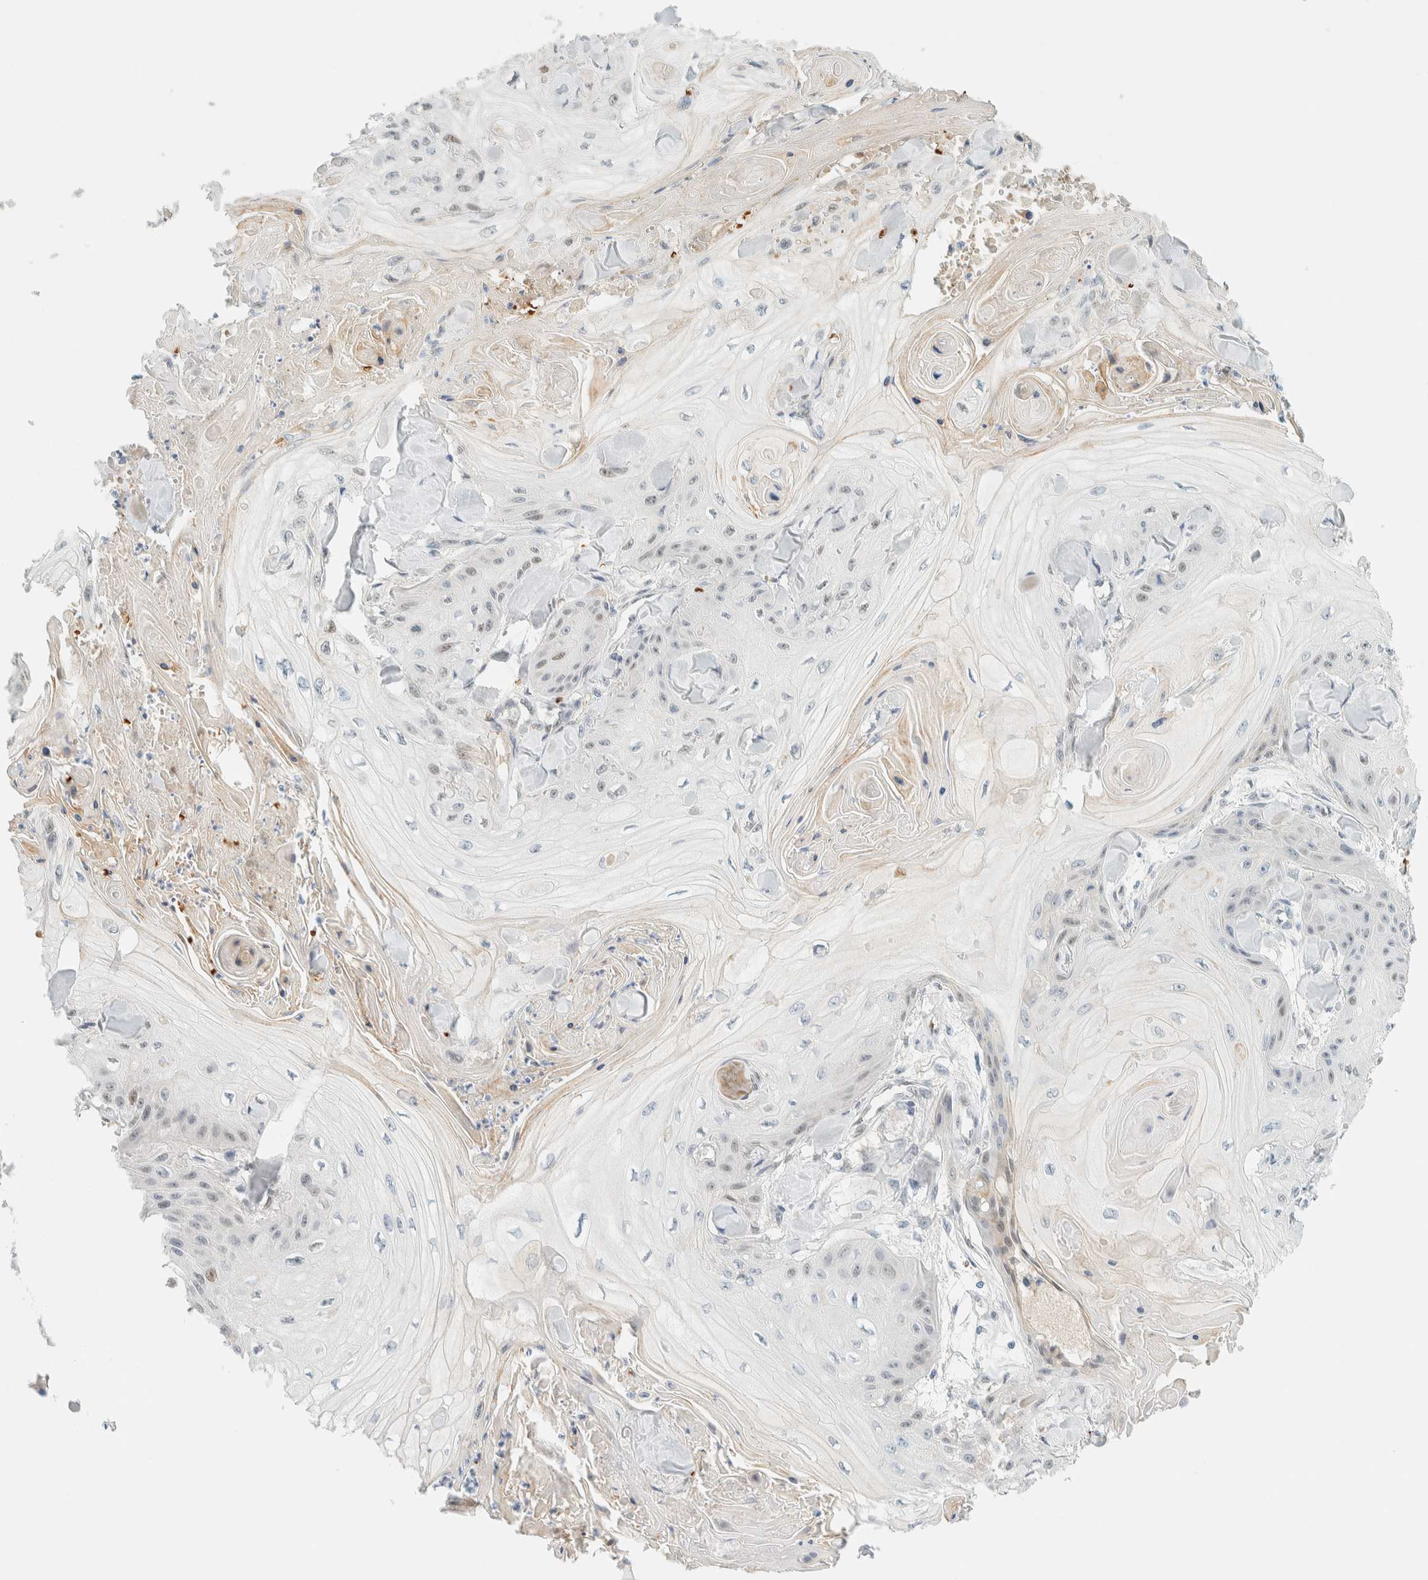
{"staining": {"intensity": "weak", "quantity": "<25%", "location": "nuclear"}, "tissue": "skin cancer", "cell_type": "Tumor cells", "image_type": "cancer", "snomed": [{"axis": "morphology", "description": "Squamous cell carcinoma, NOS"}, {"axis": "topography", "description": "Skin"}], "caption": "Immunohistochemistry image of skin cancer (squamous cell carcinoma) stained for a protein (brown), which displays no staining in tumor cells.", "gene": "TSTD2", "patient": {"sex": "male", "age": 74}}